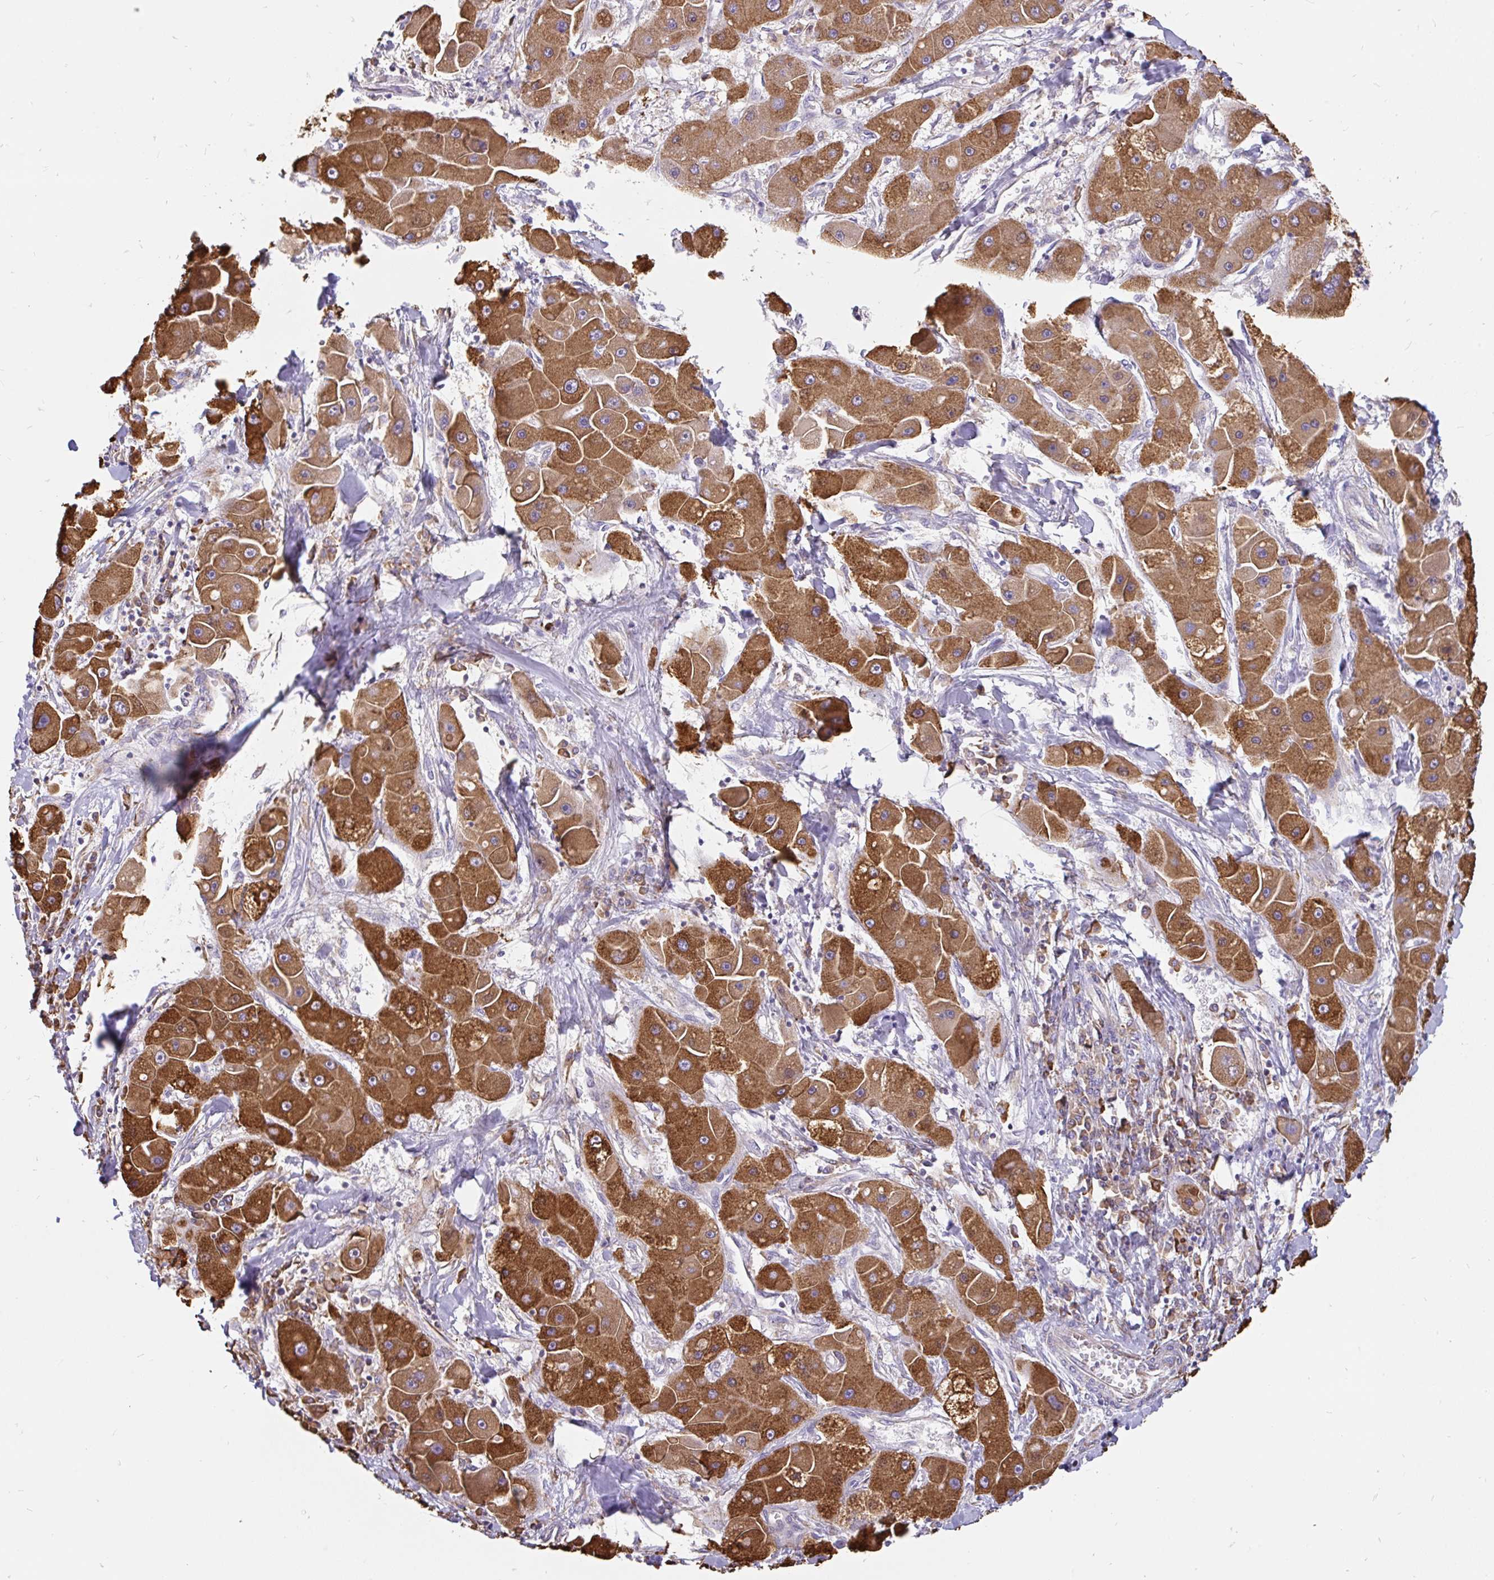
{"staining": {"intensity": "strong", "quantity": ">75%", "location": "cytoplasmic/membranous"}, "tissue": "liver cancer", "cell_type": "Tumor cells", "image_type": "cancer", "snomed": [{"axis": "morphology", "description": "Carcinoma, Hepatocellular, NOS"}, {"axis": "topography", "description": "Liver"}], "caption": "A histopathology image of human liver cancer (hepatocellular carcinoma) stained for a protein exhibits strong cytoplasmic/membranous brown staining in tumor cells.", "gene": "EML5", "patient": {"sex": "male", "age": 24}}